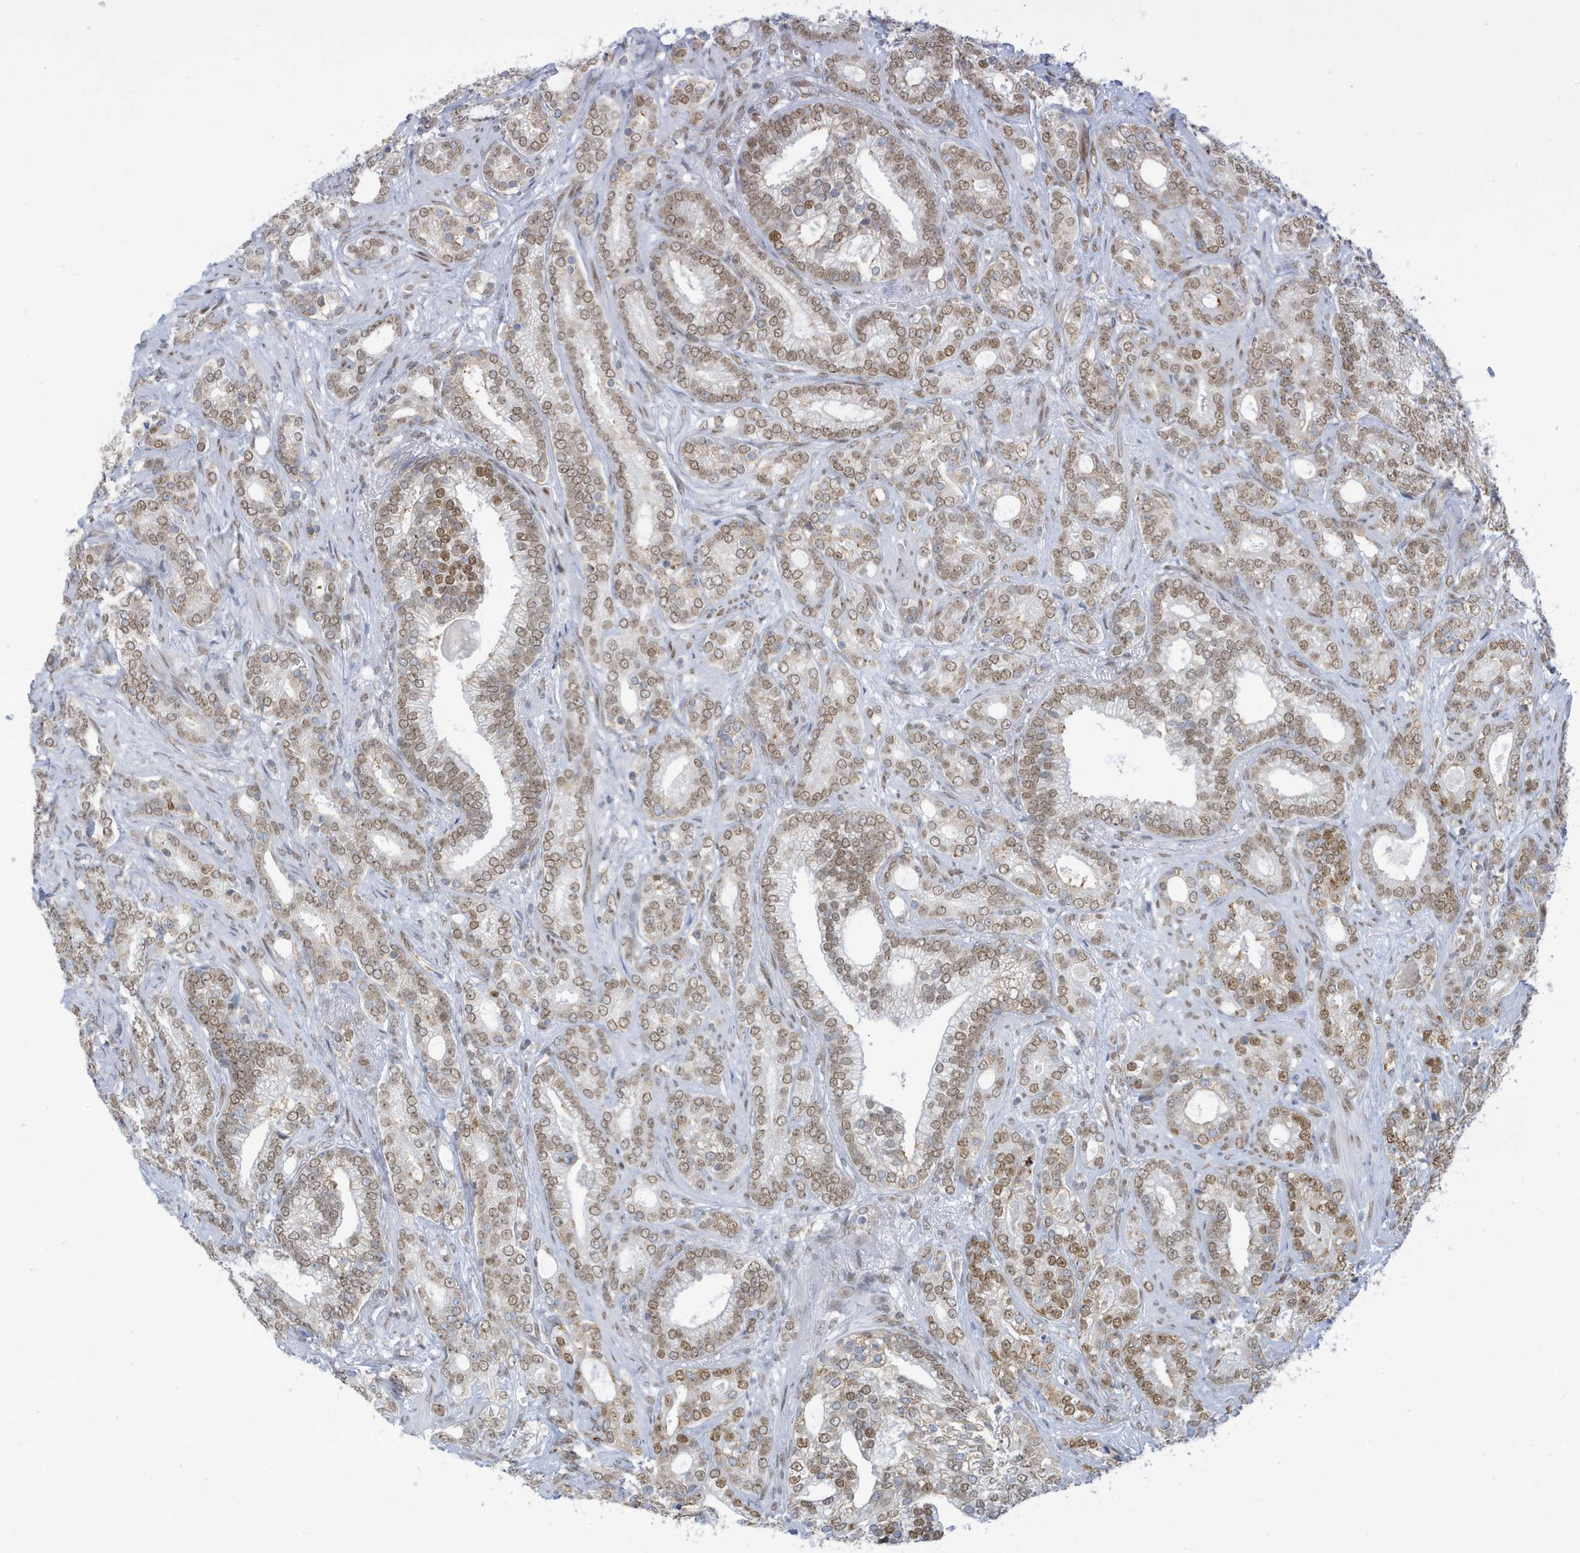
{"staining": {"intensity": "moderate", "quantity": ">75%", "location": "cytoplasmic/membranous,nuclear"}, "tissue": "prostate cancer", "cell_type": "Tumor cells", "image_type": "cancer", "snomed": [{"axis": "morphology", "description": "Adenocarcinoma, High grade"}, {"axis": "topography", "description": "Prostate and seminal vesicle, NOS"}], "caption": "Protein analysis of prostate cancer (high-grade adenocarcinoma) tissue demonstrates moderate cytoplasmic/membranous and nuclear positivity in about >75% of tumor cells.", "gene": "PCYT1A", "patient": {"sex": "male", "age": 67}}